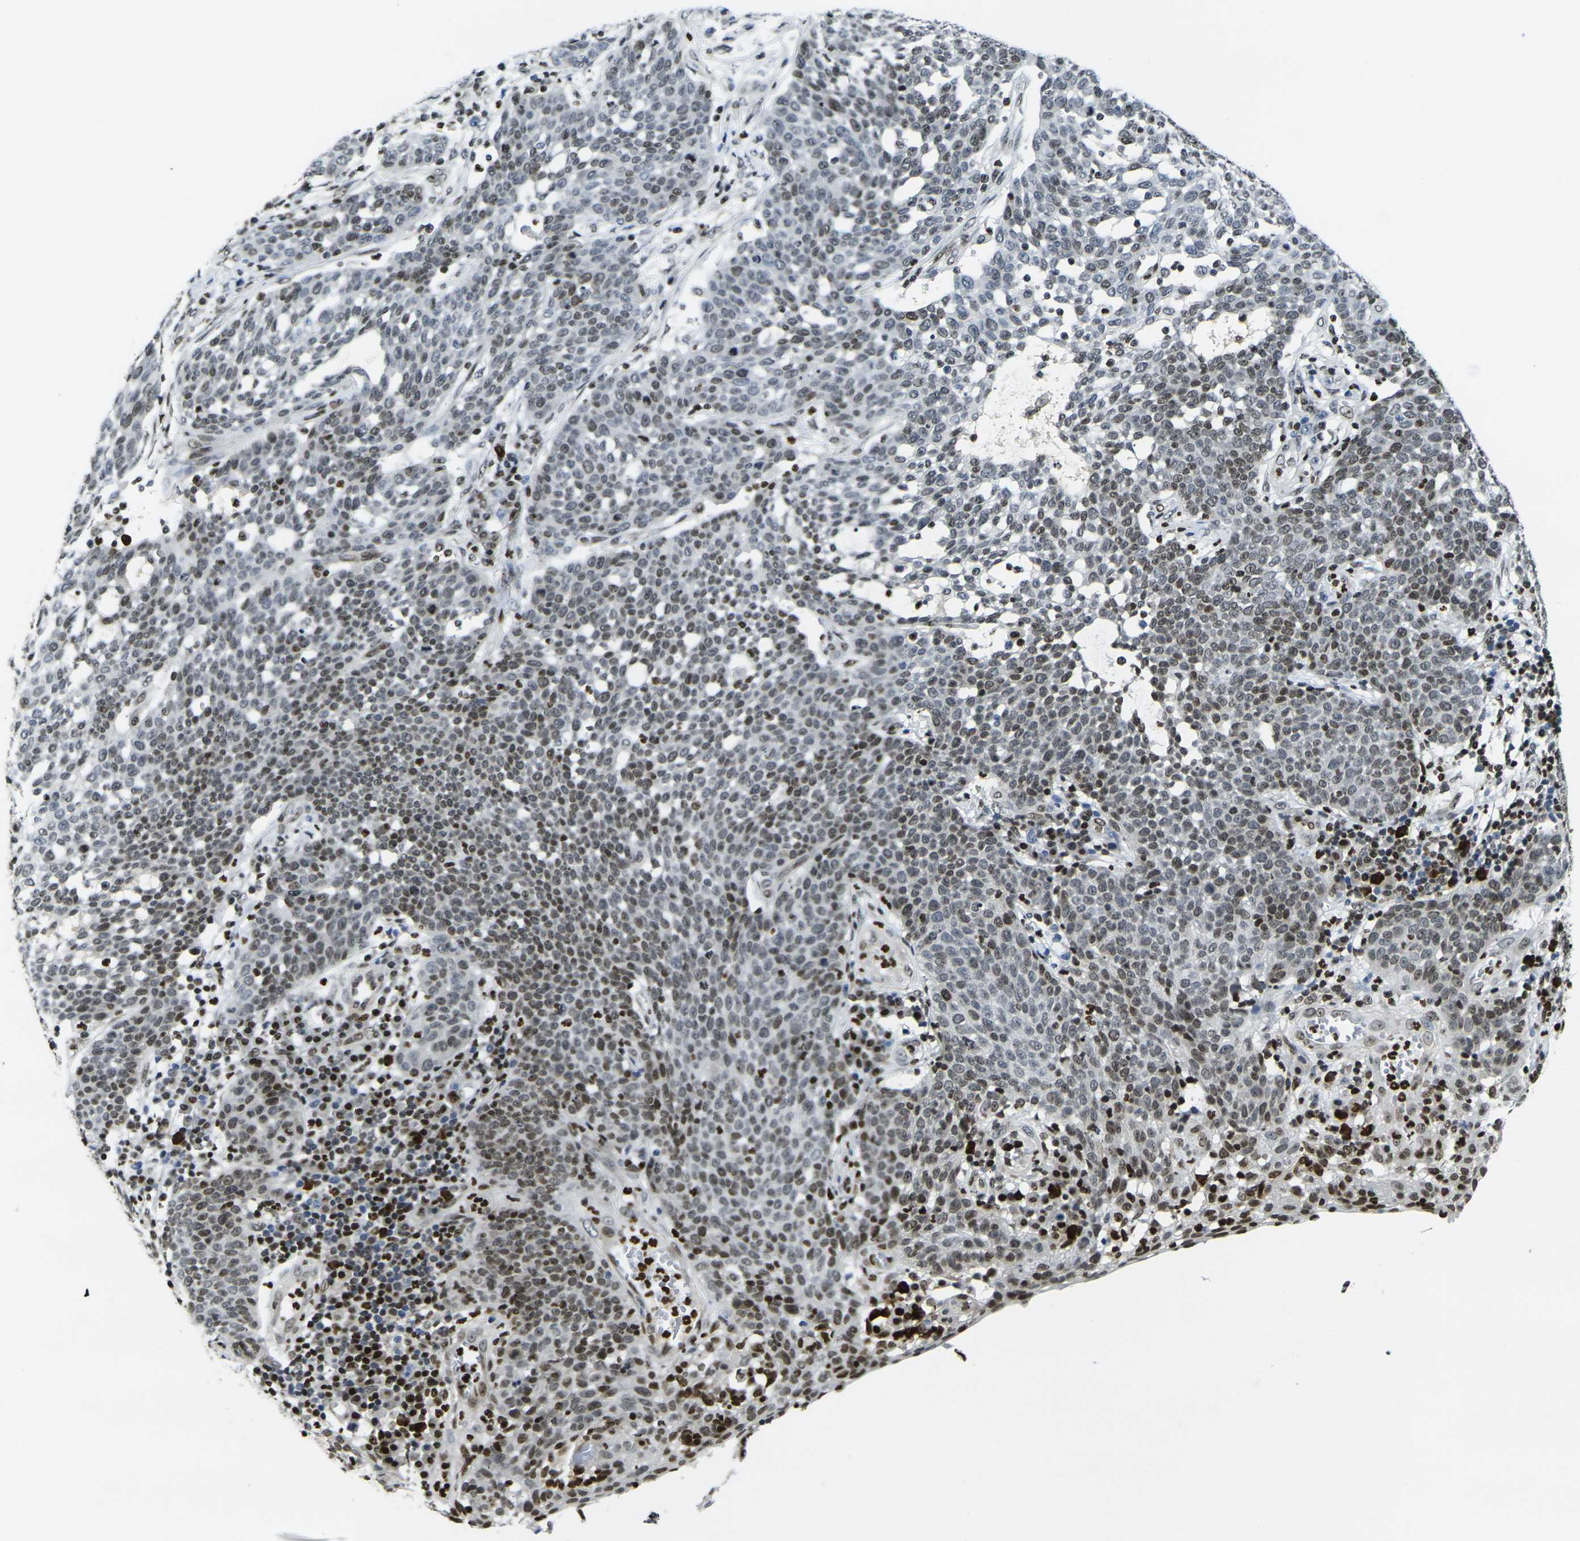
{"staining": {"intensity": "weak", "quantity": ">75%", "location": "nuclear"}, "tissue": "cervical cancer", "cell_type": "Tumor cells", "image_type": "cancer", "snomed": [{"axis": "morphology", "description": "Squamous cell carcinoma, NOS"}, {"axis": "topography", "description": "Cervix"}], "caption": "Immunohistochemical staining of human cervical squamous cell carcinoma displays low levels of weak nuclear positivity in approximately >75% of tumor cells.", "gene": "H1-10", "patient": {"sex": "female", "age": 34}}